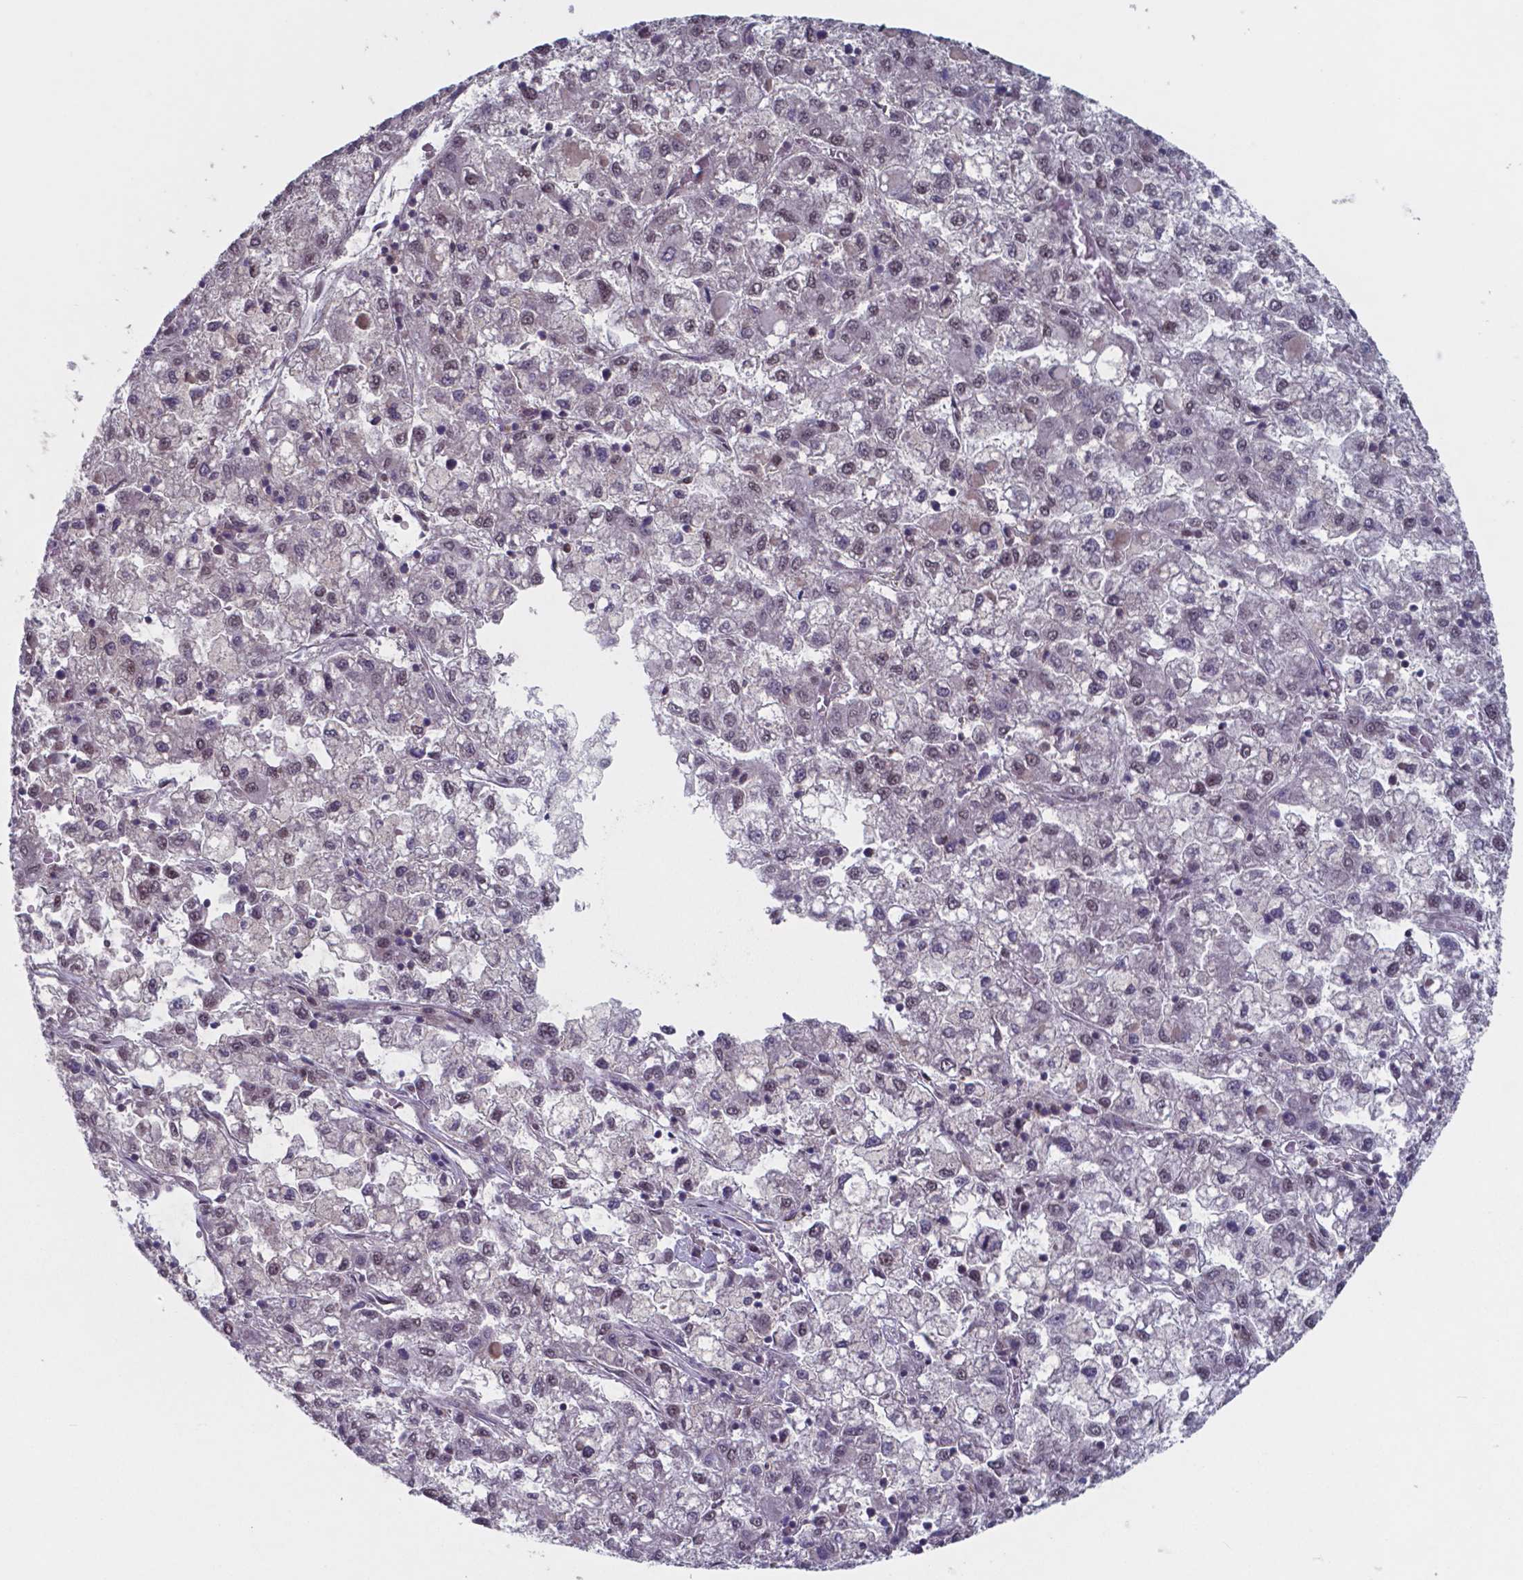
{"staining": {"intensity": "weak", "quantity": "25%-75%", "location": "nuclear"}, "tissue": "liver cancer", "cell_type": "Tumor cells", "image_type": "cancer", "snomed": [{"axis": "morphology", "description": "Carcinoma, Hepatocellular, NOS"}, {"axis": "topography", "description": "Liver"}], "caption": "Liver cancer tissue reveals weak nuclear staining in about 25%-75% of tumor cells, visualized by immunohistochemistry.", "gene": "UBA1", "patient": {"sex": "male", "age": 40}}